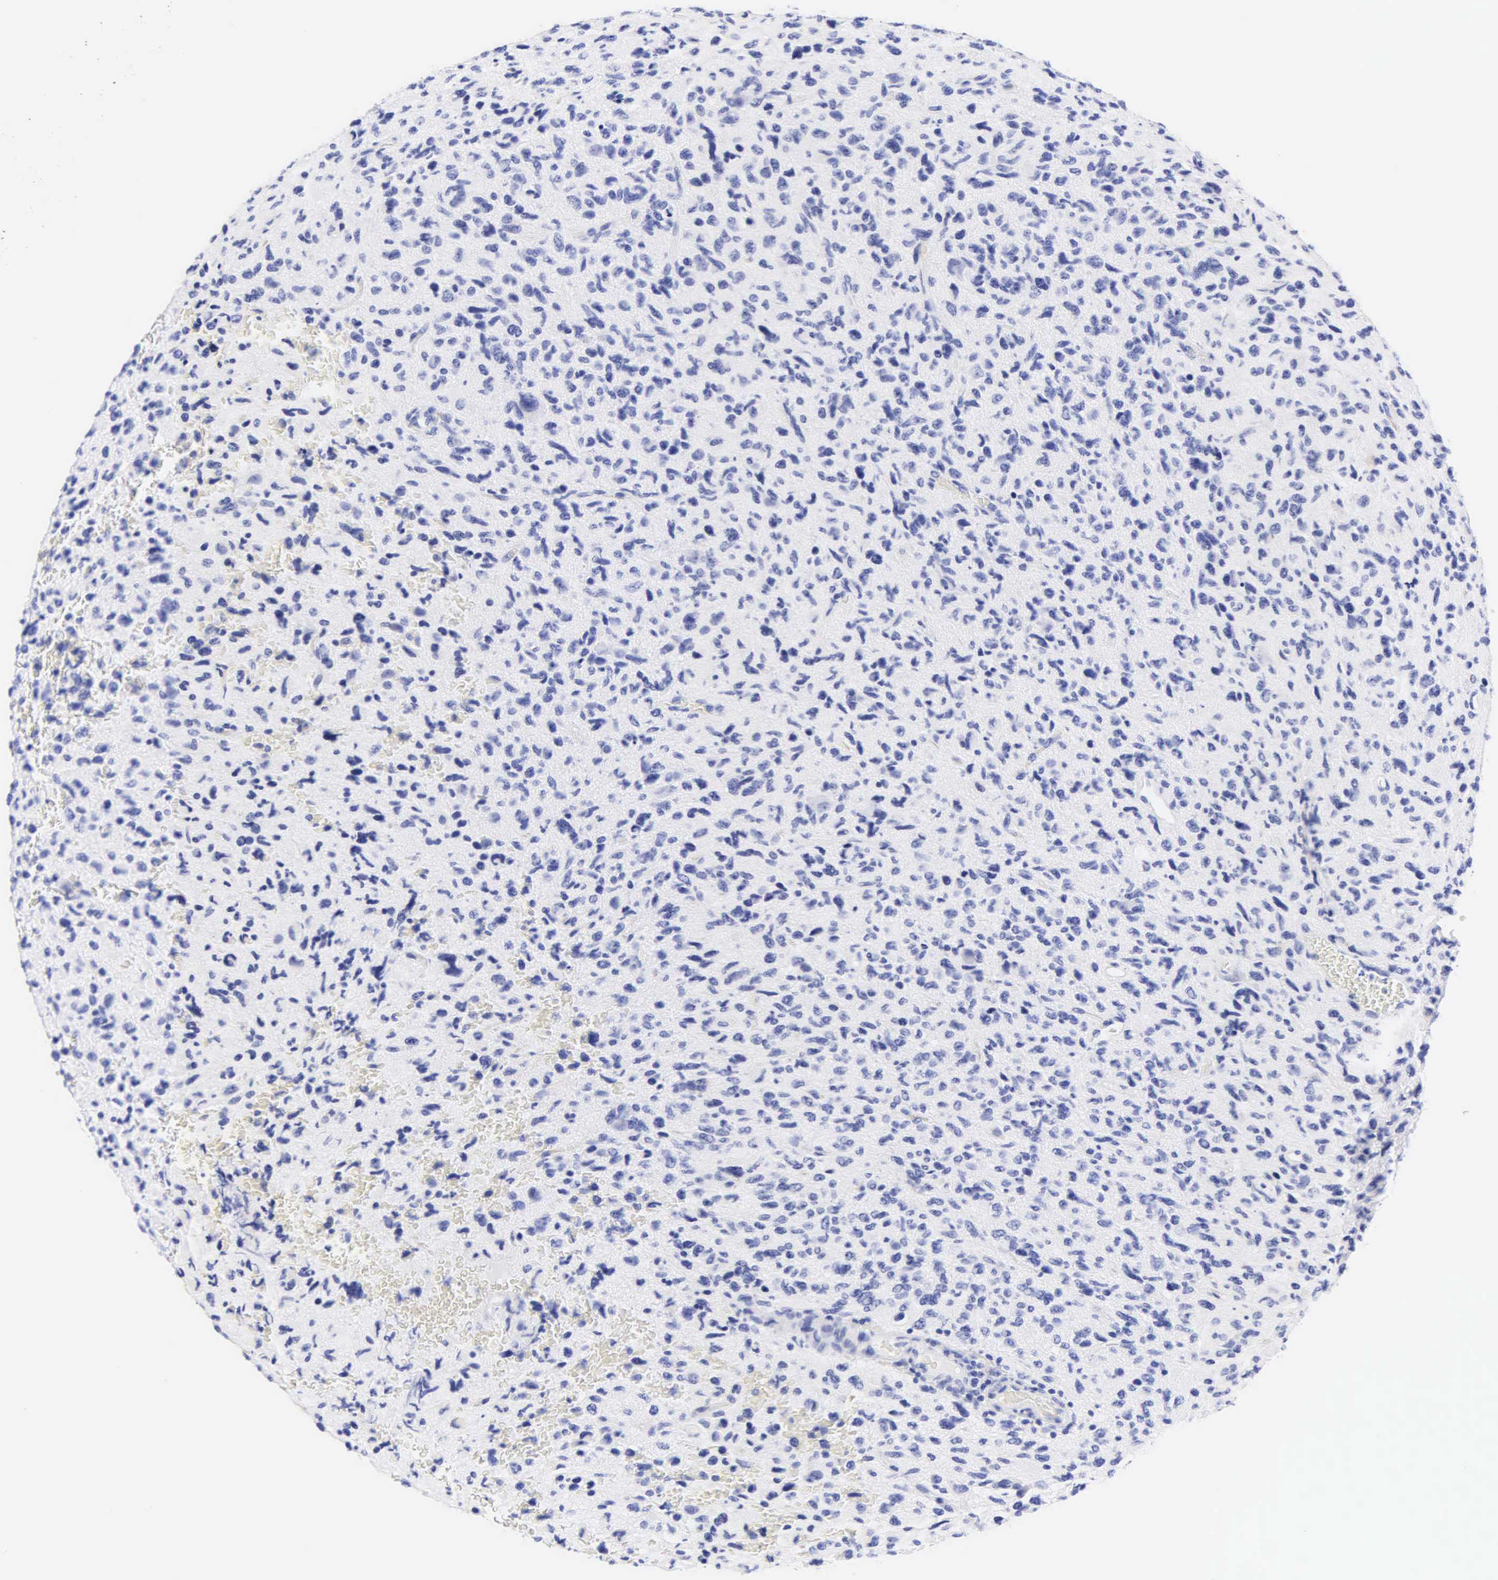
{"staining": {"intensity": "negative", "quantity": "none", "location": "none"}, "tissue": "glioma", "cell_type": "Tumor cells", "image_type": "cancer", "snomed": [{"axis": "morphology", "description": "Glioma, malignant, High grade"}, {"axis": "topography", "description": "Brain"}], "caption": "Immunohistochemical staining of glioma displays no significant staining in tumor cells.", "gene": "KRT20", "patient": {"sex": "female", "age": 60}}